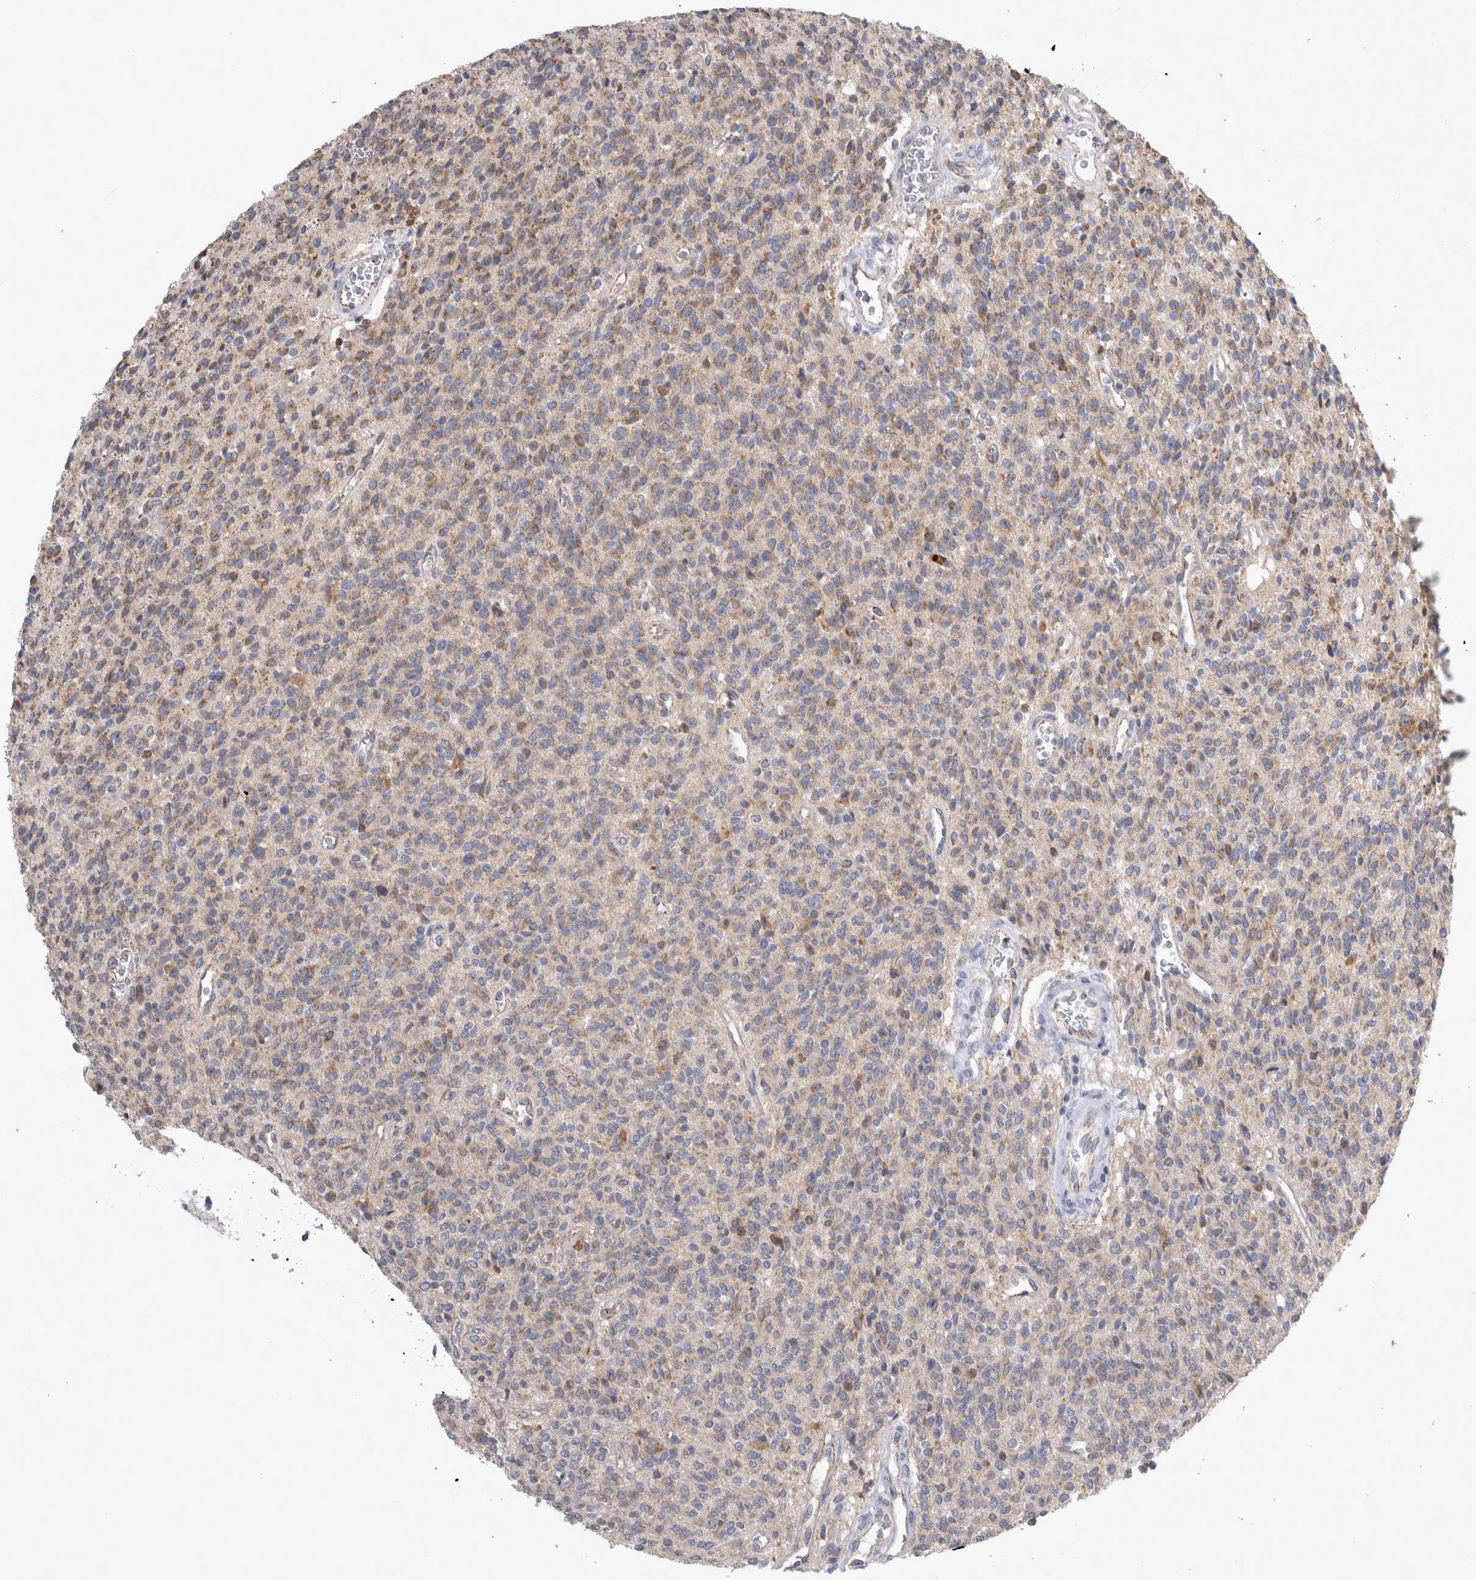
{"staining": {"intensity": "weak", "quantity": "25%-75%", "location": "cytoplasmic/membranous"}, "tissue": "glioma", "cell_type": "Tumor cells", "image_type": "cancer", "snomed": [{"axis": "morphology", "description": "Glioma, malignant, High grade"}, {"axis": "topography", "description": "Brain"}], "caption": "Glioma stained for a protein (brown) exhibits weak cytoplasmic/membranous positive positivity in approximately 25%-75% of tumor cells.", "gene": "TCAP", "patient": {"sex": "male", "age": 34}}